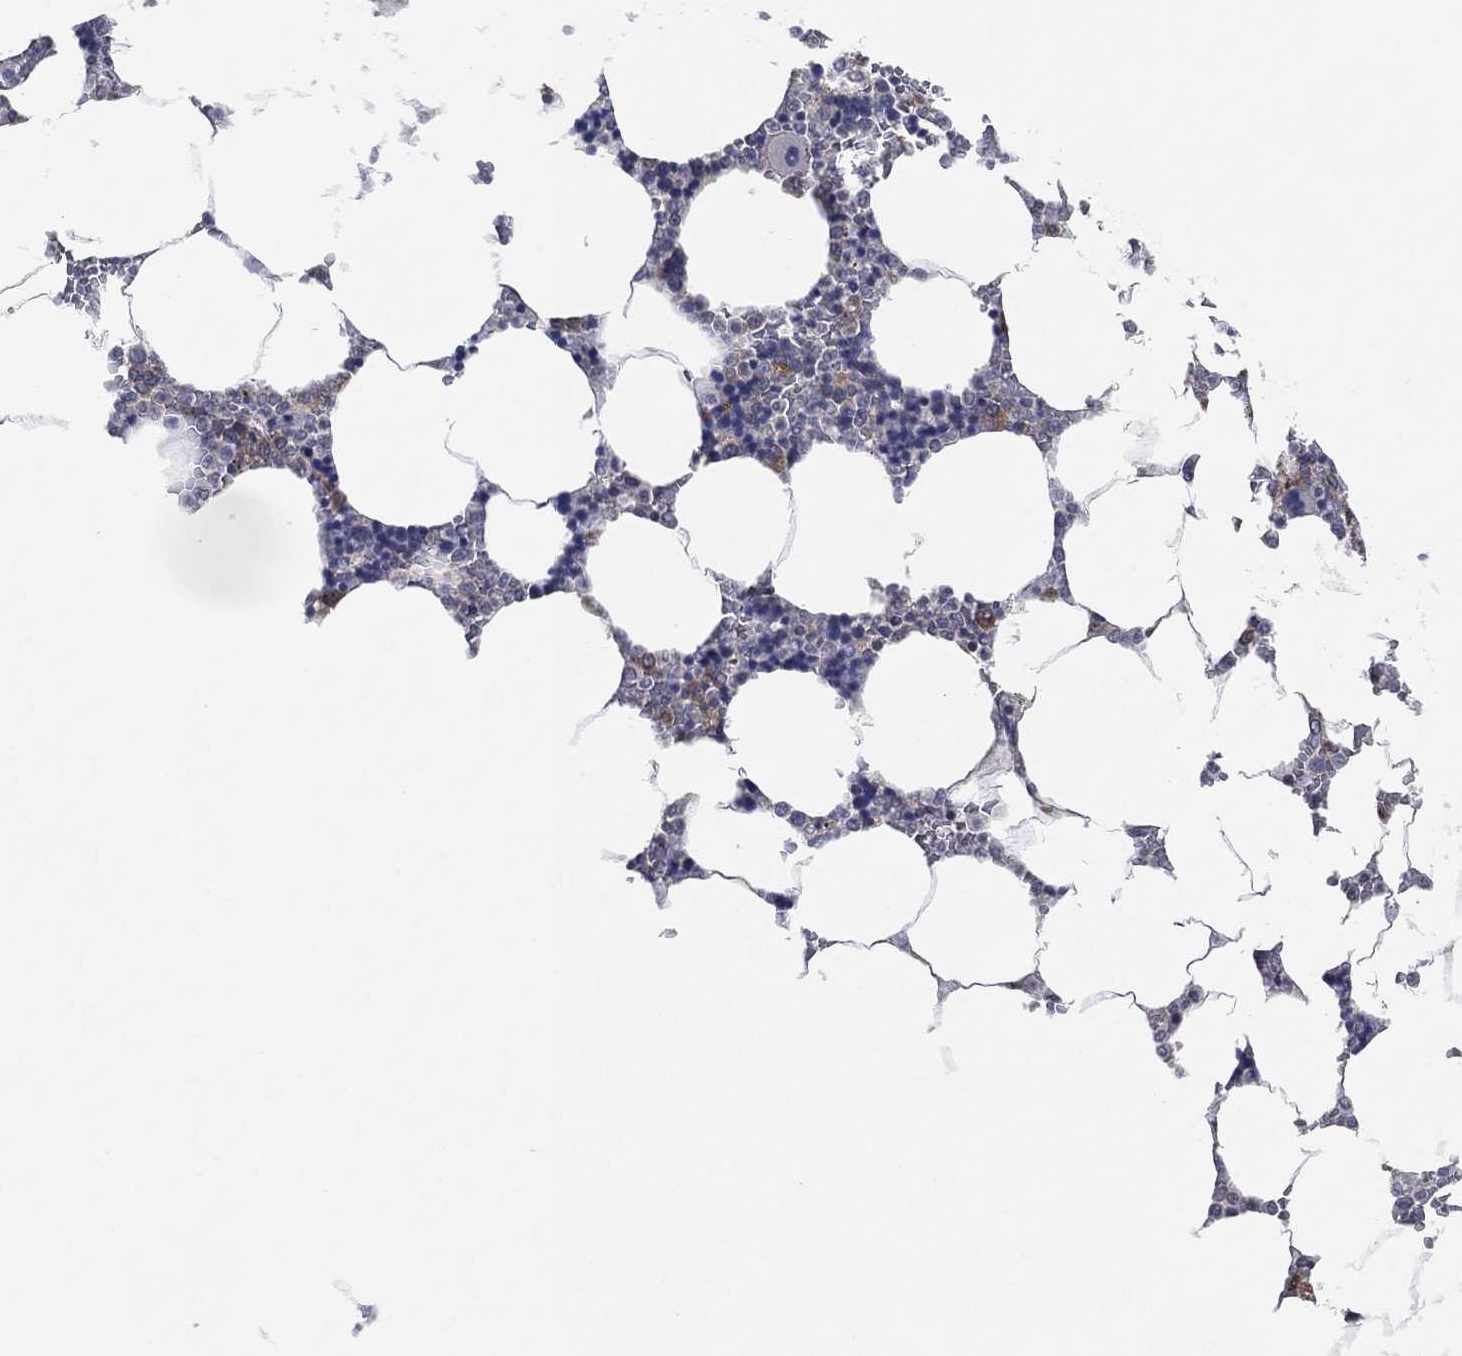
{"staining": {"intensity": "weak", "quantity": "<25%", "location": "cytoplasmic/membranous"}, "tissue": "bone marrow", "cell_type": "Hematopoietic cells", "image_type": "normal", "snomed": [{"axis": "morphology", "description": "Normal tissue, NOS"}, {"axis": "topography", "description": "Bone marrow"}], "caption": "There is no significant positivity in hematopoietic cells of bone marrow. (DAB (3,3'-diaminobenzidine) immunohistochemistry (IHC) with hematoxylin counter stain).", "gene": "FAM104A", "patient": {"sex": "male", "age": 63}}